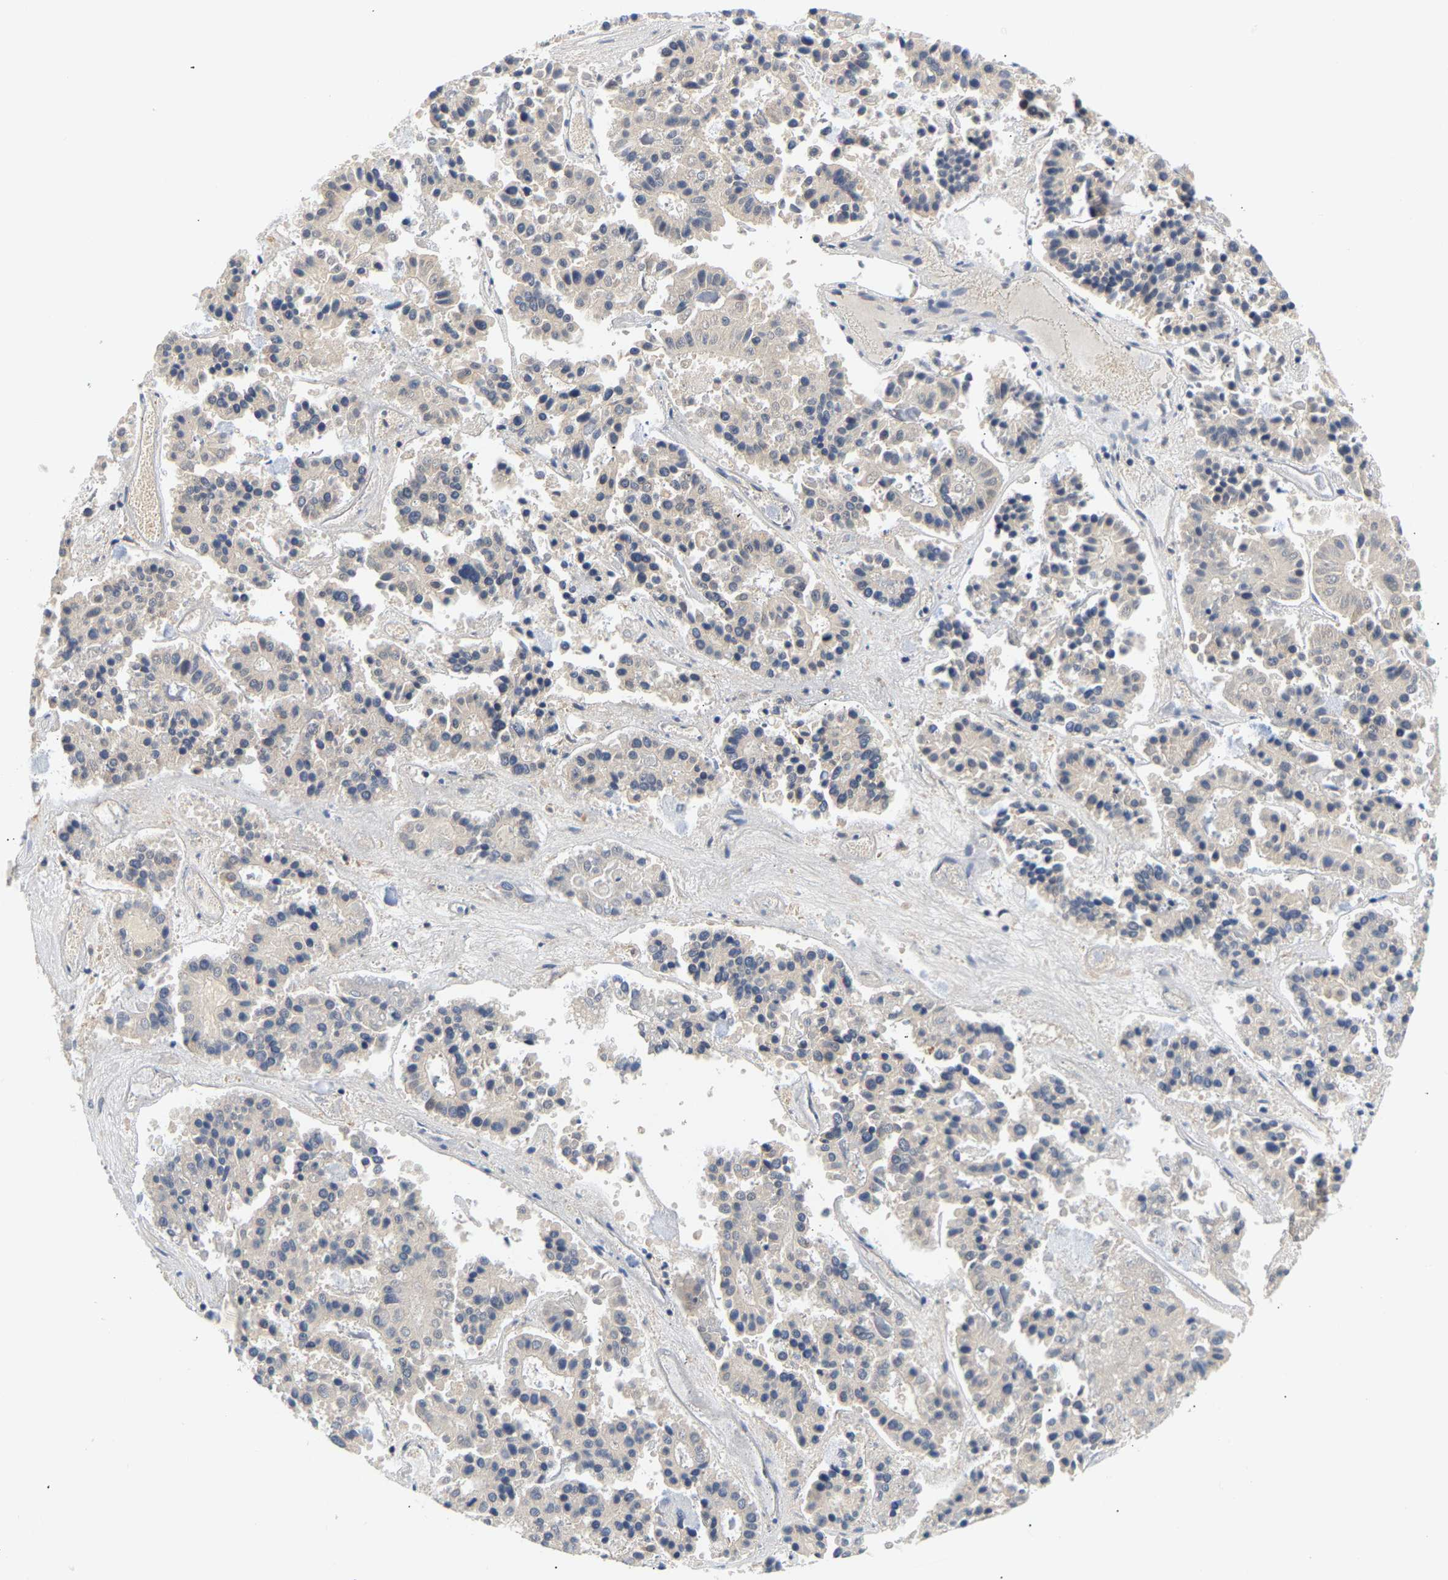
{"staining": {"intensity": "negative", "quantity": "none", "location": "none"}, "tissue": "pancreatic cancer", "cell_type": "Tumor cells", "image_type": "cancer", "snomed": [{"axis": "morphology", "description": "Adenocarcinoma, NOS"}, {"axis": "topography", "description": "Pancreas"}], "caption": "An image of human pancreatic cancer (adenocarcinoma) is negative for staining in tumor cells.", "gene": "PPID", "patient": {"sex": "male", "age": 50}}